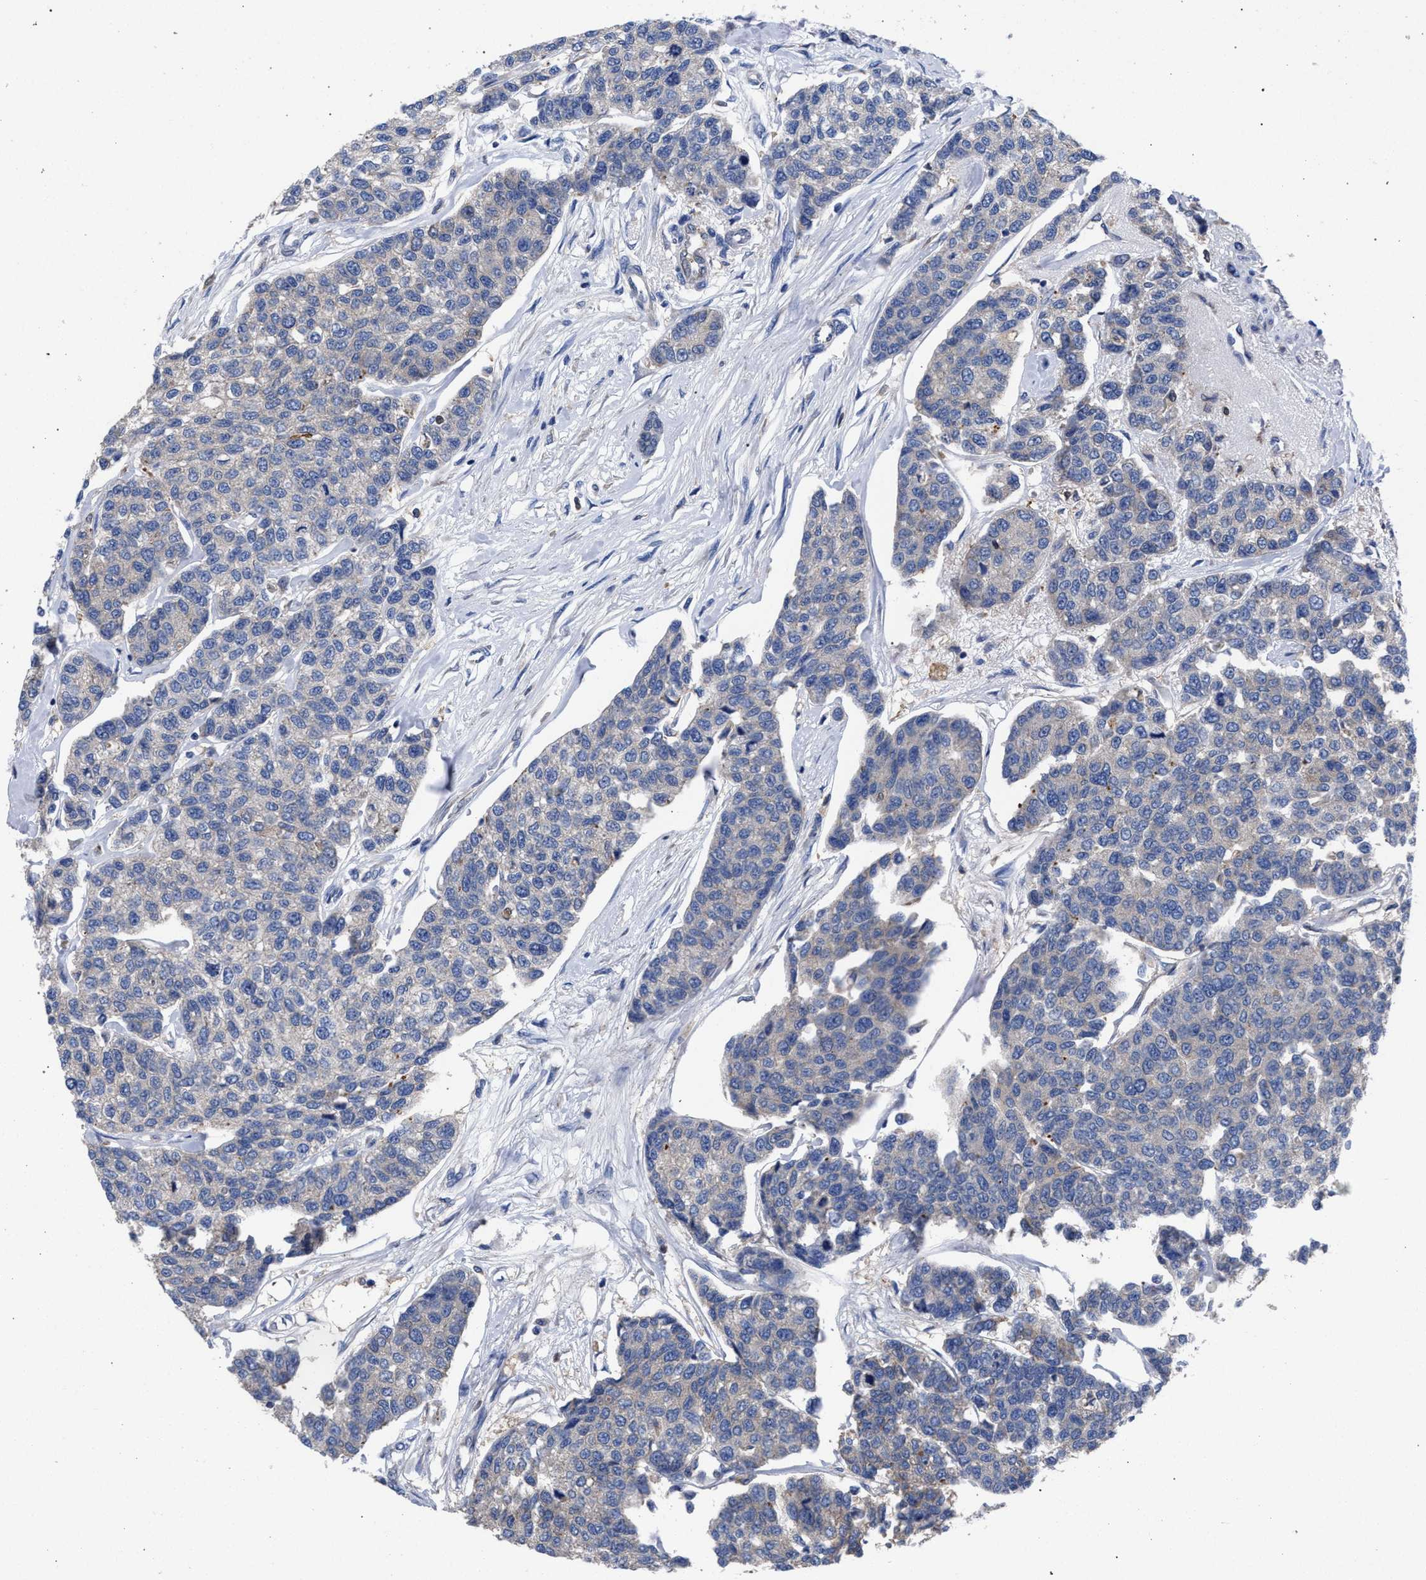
{"staining": {"intensity": "negative", "quantity": "none", "location": "none"}, "tissue": "breast cancer", "cell_type": "Tumor cells", "image_type": "cancer", "snomed": [{"axis": "morphology", "description": "Duct carcinoma"}, {"axis": "topography", "description": "Breast"}], "caption": "This is an immunohistochemistry (IHC) micrograph of human breast cancer (infiltrating ductal carcinoma). There is no positivity in tumor cells.", "gene": "GMPR", "patient": {"sex": "female", "age": 51}}